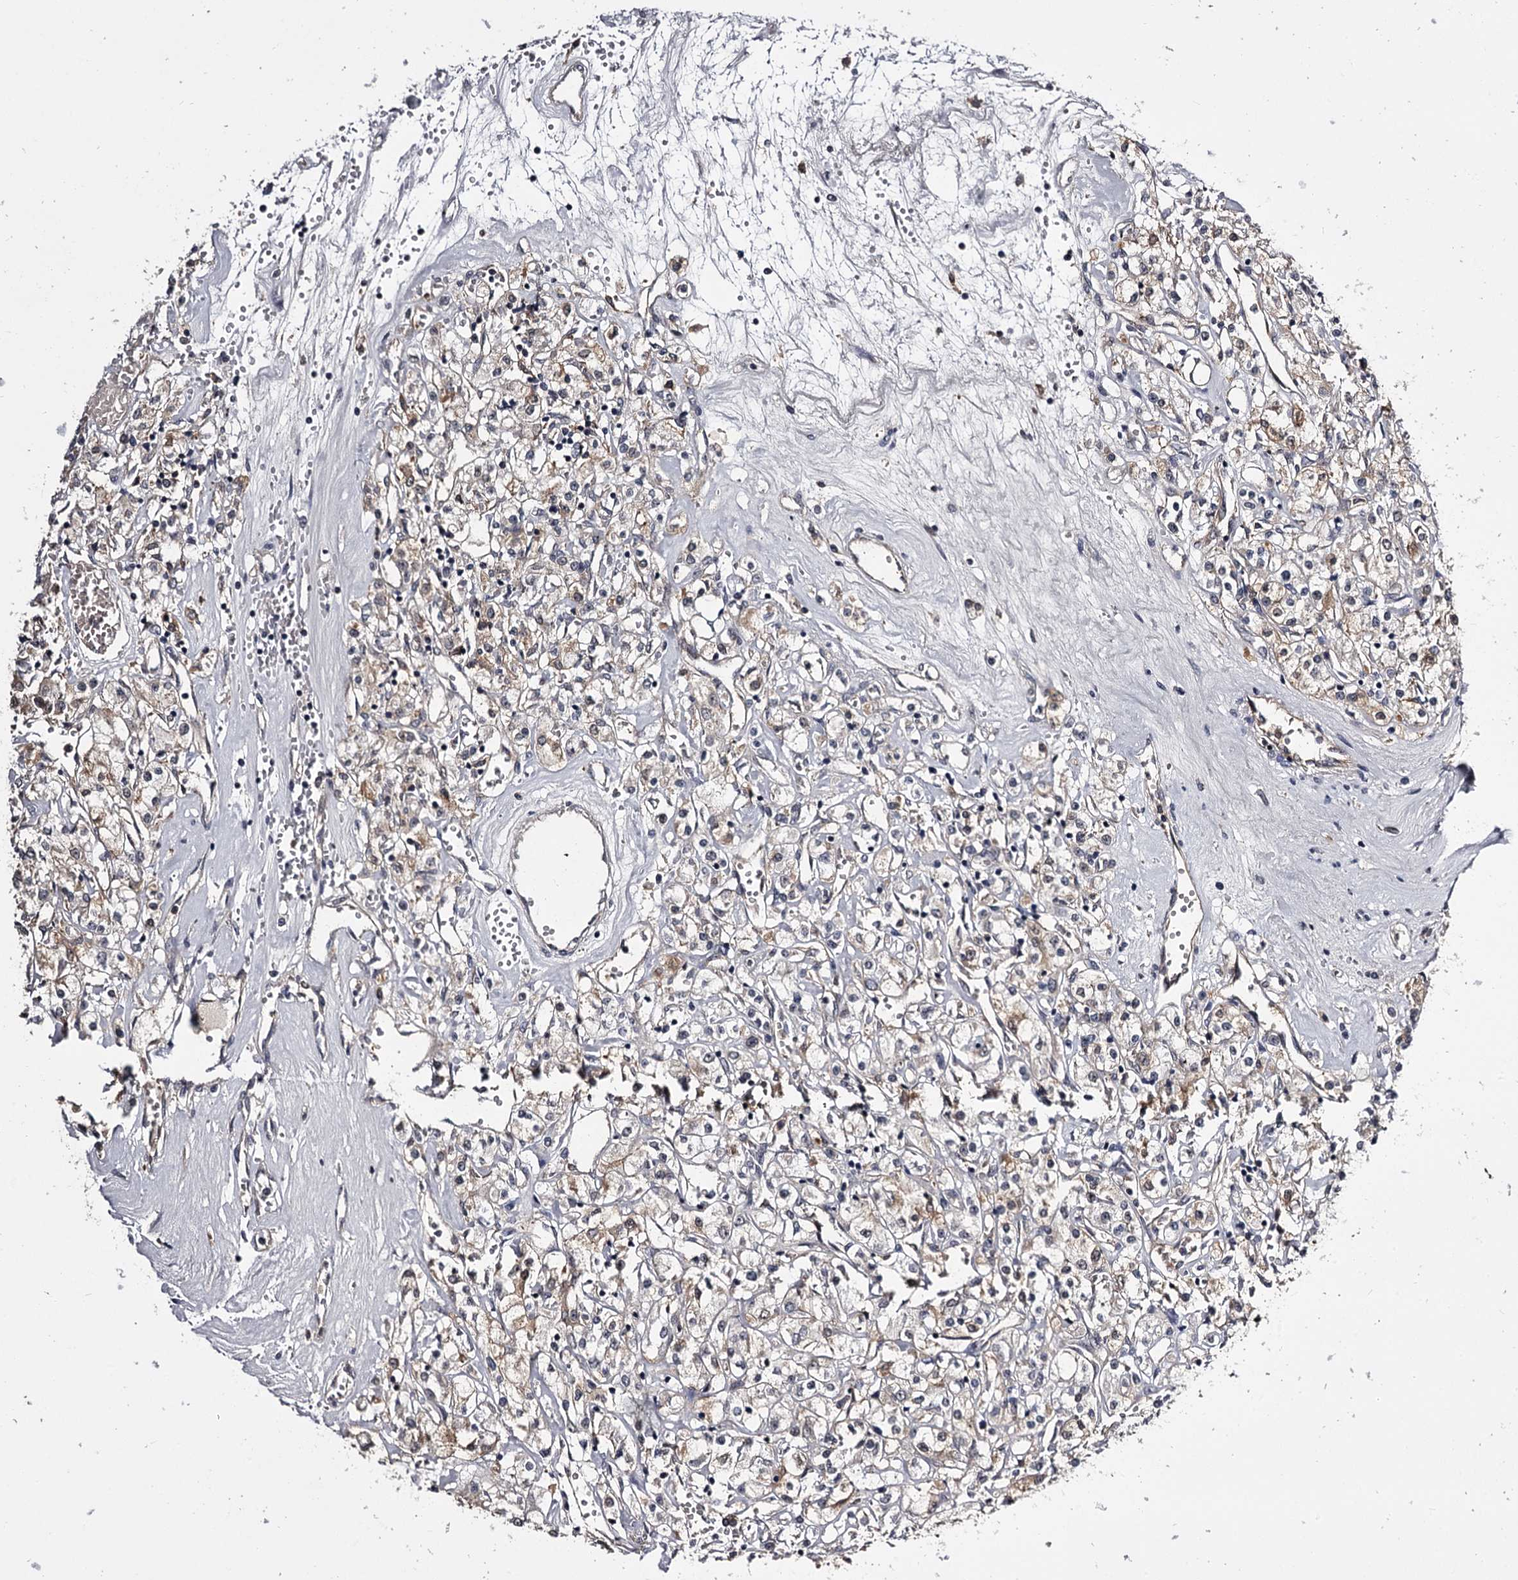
{"staining": {"intensity": "weak", "quantity": "<25%", "location": "cytoplasmic/membranous"}, "tissue": "renal cancer", "cell_type": "Tumor cells", "image_type": "cancer", "snomed": [{"axis": "morphology", "description": "Adenocarcinoma, NOS"}, {"axis": "topography", "description": "Kidney"}], "caption": "The image displays no staining of tumor cells in renal adenocarcinoma. (Brightfield microscopy of DAB (3,3'-diaminobenzidine) immunohistochemistry at high magnification).", "gene": "GSTO1", "patient": {"sex": "female", "age": 59}}